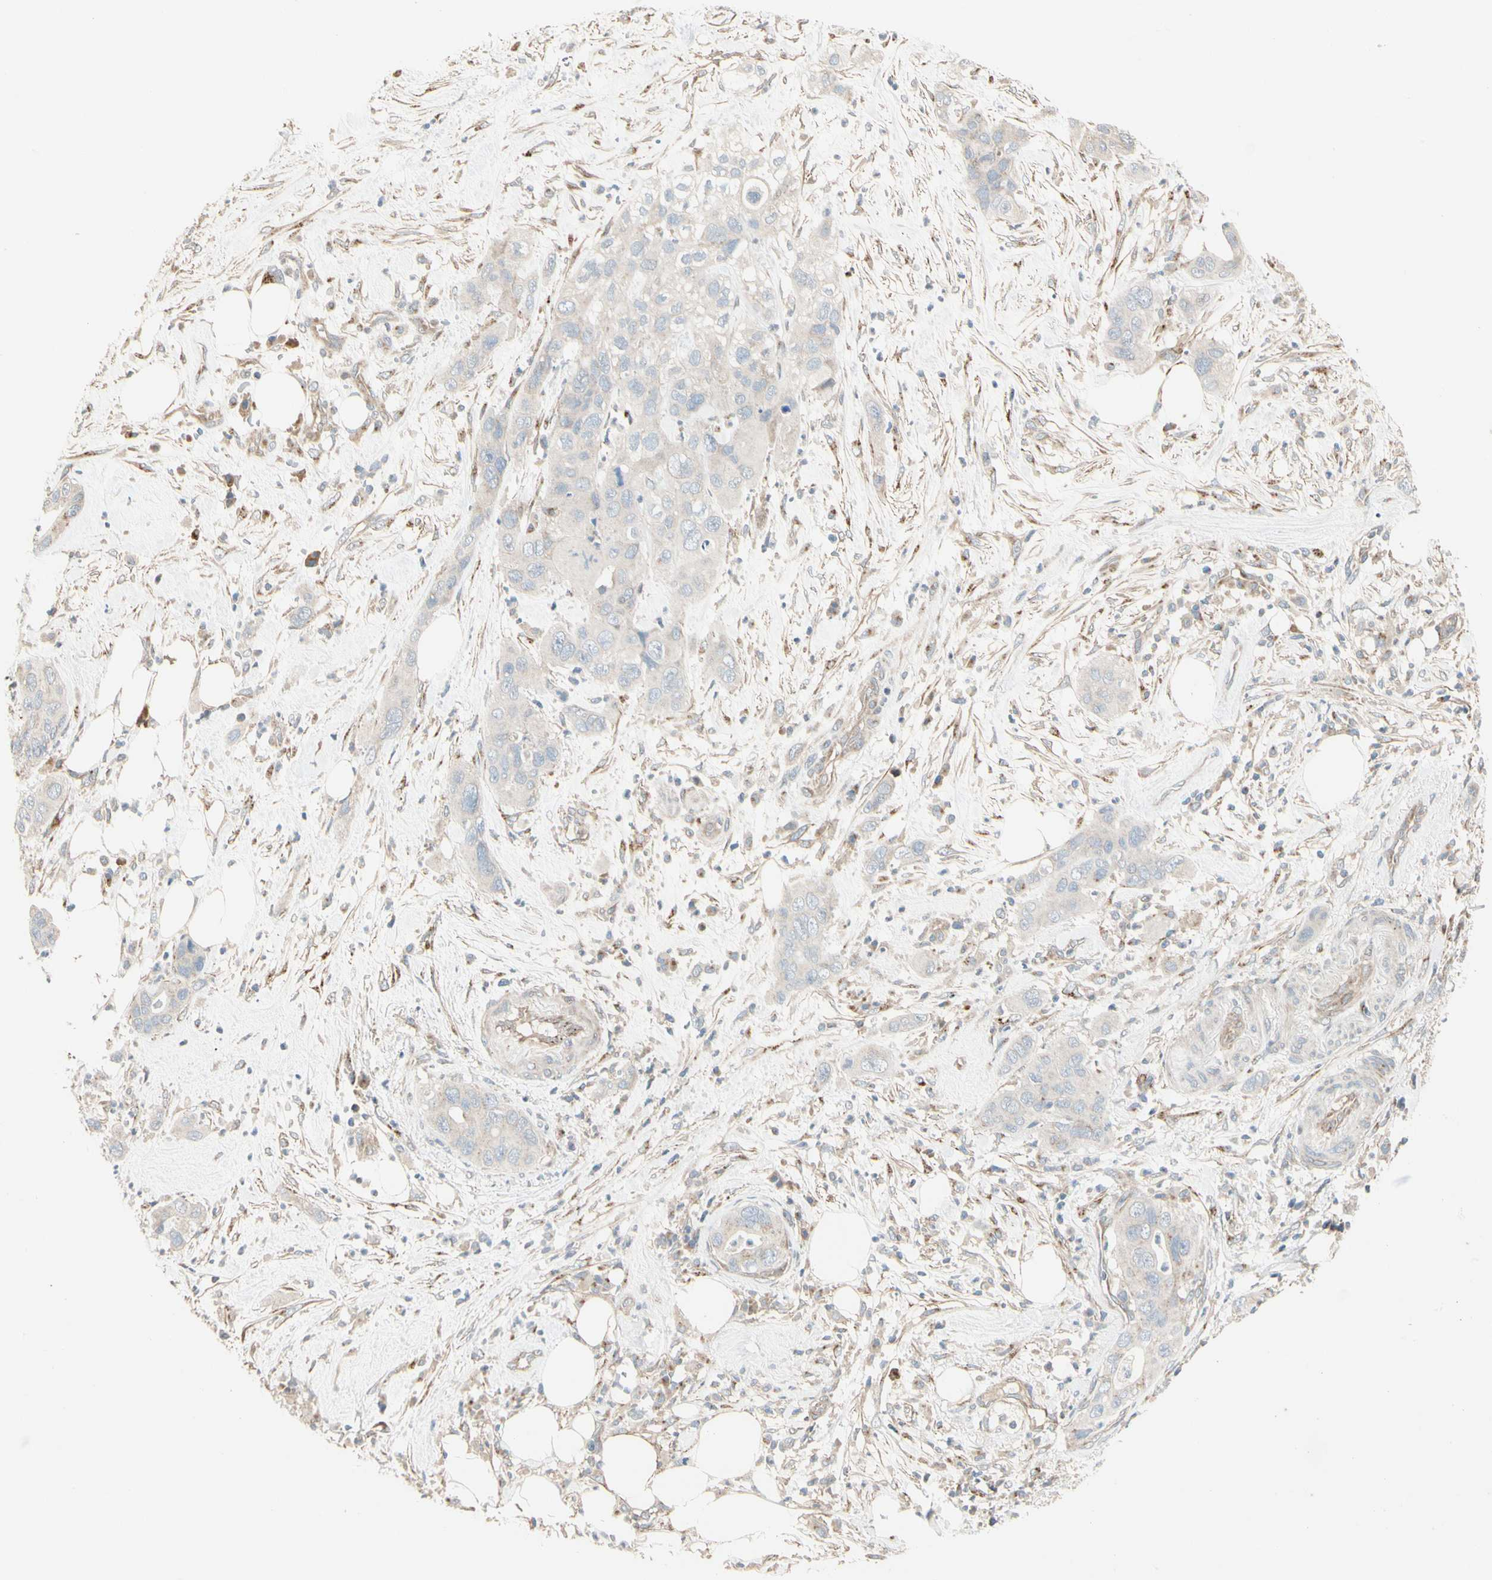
{"staining": {"intensity": "weak", "quantity": "<25%", "location": "cytoplasmic/membranous"}, "tissue": "pancreatic cancer", "cell_type": "Tumor cells", "image_type": "cancer", "snomed": [{"axis": "morphology", "description": "Adenocarcinoma, NOS"}, {"axis": "topography", "description": "Pancreas"}], "caption": "The micrograph exhibits no staining of tumor cells in pancreatic adenocarcinoma.", "gene": "ABCA3", "patient": {"sex": "female", "age": 71}}